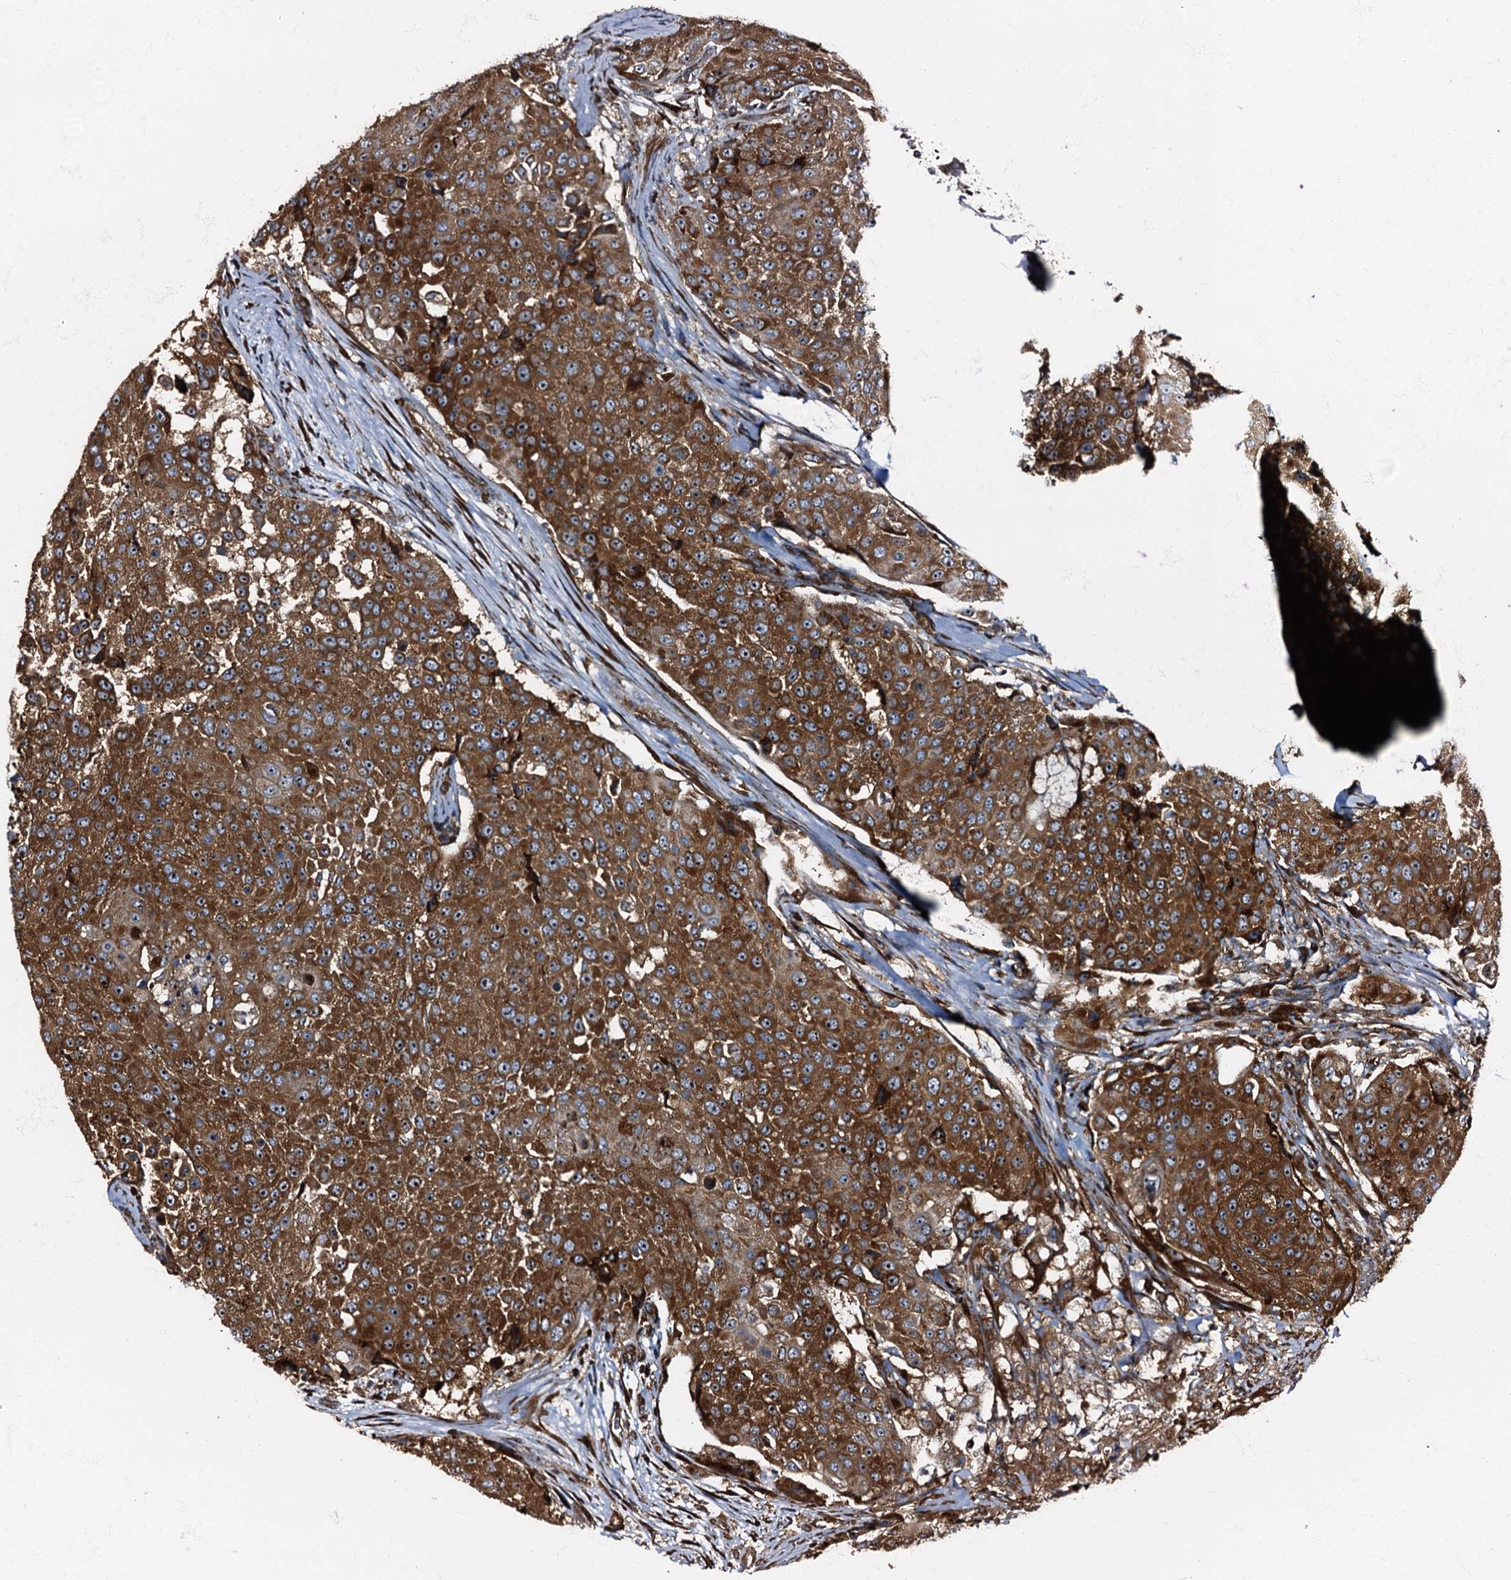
{"staining": {"intensity": "strong", "quantity": ">75%", "location": "cytoplasmic/membranous"}, "tissue": "urothelial cancer", "cell_type": "Tumor cells", "image_type": "cancer", "snomed": [{"axis": "morphology", "description": "Urothelial carcinoma, High grade"}, {"axis": "topography", "description": "Urinary bladder"}], "caption": "DAB immunohistochemical staining of urothelial cancer displays strong cytoplasmic/membranous protein positivity in approximately >75% of tumor cells.", "gene": "ATP2C1", "patient": {"sex": "female", "age": 63}}